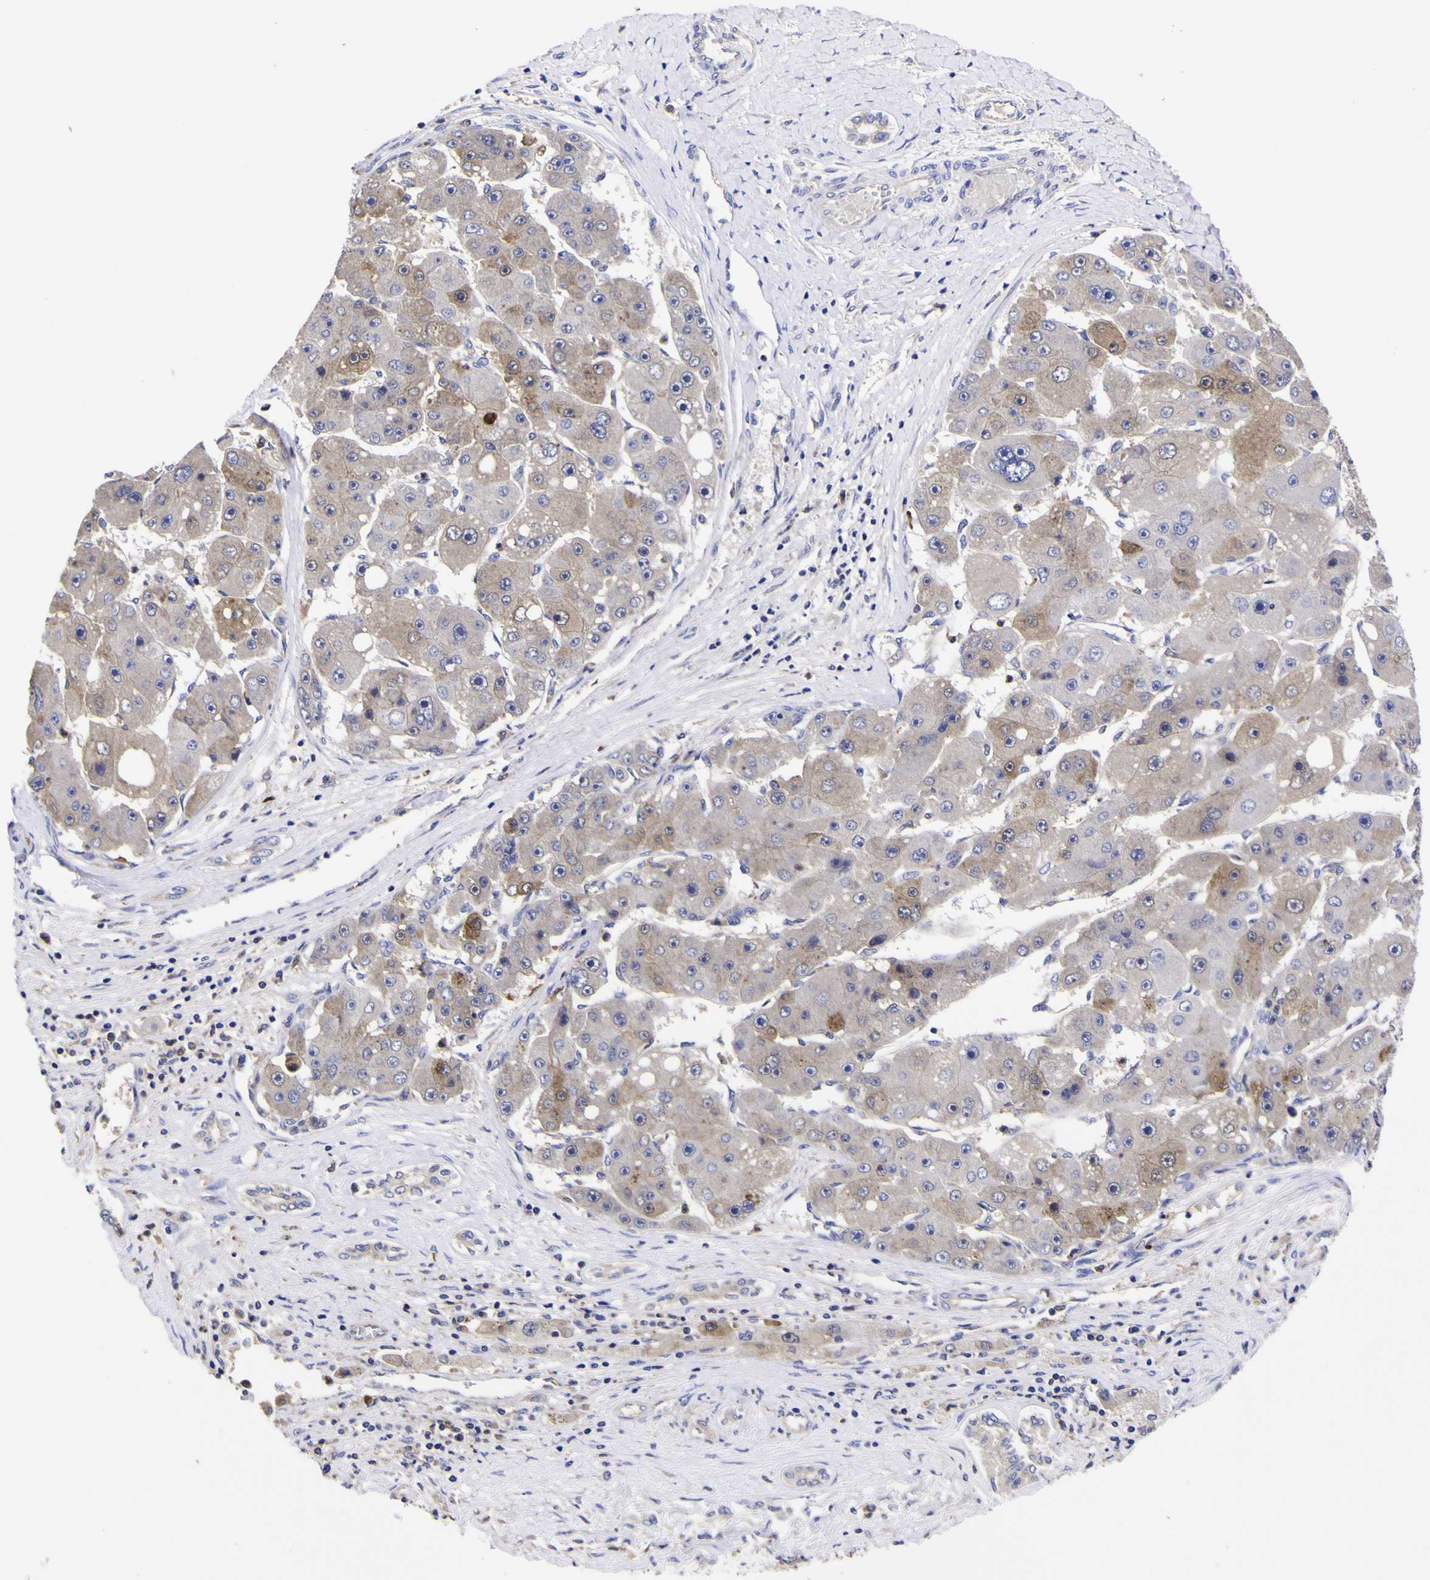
{"staining": {"intensity": "weak", "quantity": "<25%", "location": "cytoplasmic/membranous"}, "tissue": "liver cancer", "cell_type": "Tumor cells", "image_type": "cancer", "snomed": [{"axis": "morphology", "description": "Carcinoma, Hepatocellular, NOS"}, {"axis": "topography", "description": "Liver"}], "caption": "The image shows no significant expression in tumor cells of liver cancer (hepatocellular carcinoma).", "gene": "MAPK14", "patient": {"sex": "female", "age": 61}}